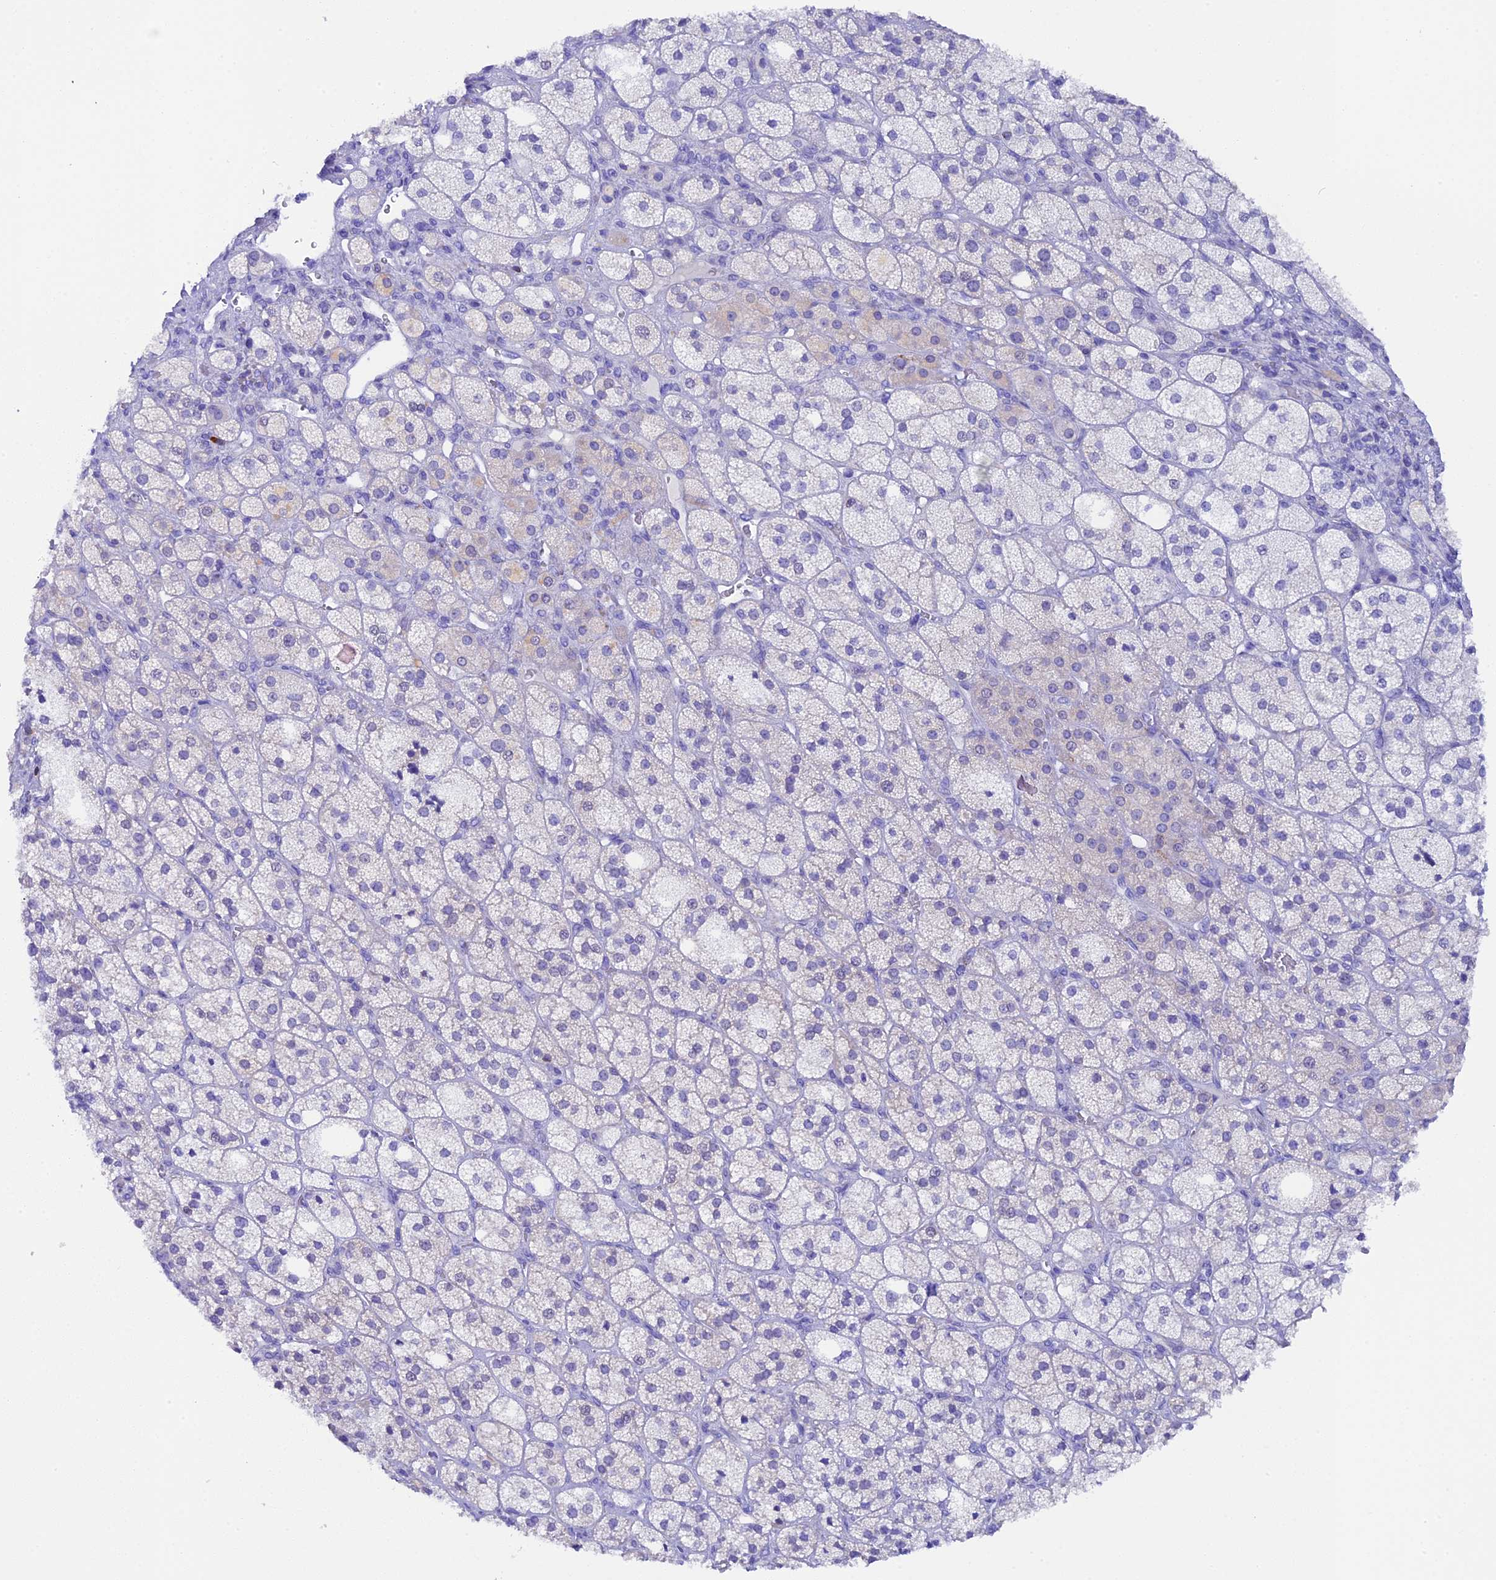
{"staining": {"intensity": "weak", "quantity": "<25%", "location": "cytoplasmic/membranous"}, "tissue": "adrenal gland", "cell_type": "Glandular cells", "image_type": "normal", "snomed": [{"axis": "morphology", "description": "Normal tissue, NOS"}, {"axis": "topography", "description": "Adrenal gland"}], "caption": "IHC of normal adrenal gland shows no staining in glandular cells. (Brightfield microscopy of DAB (3,3'-diaminobenzidine) immunohistochemistry (IHC) at high magnification).", "gene": "FKBP11", "patient": {"sex": "male", "age": 61}}